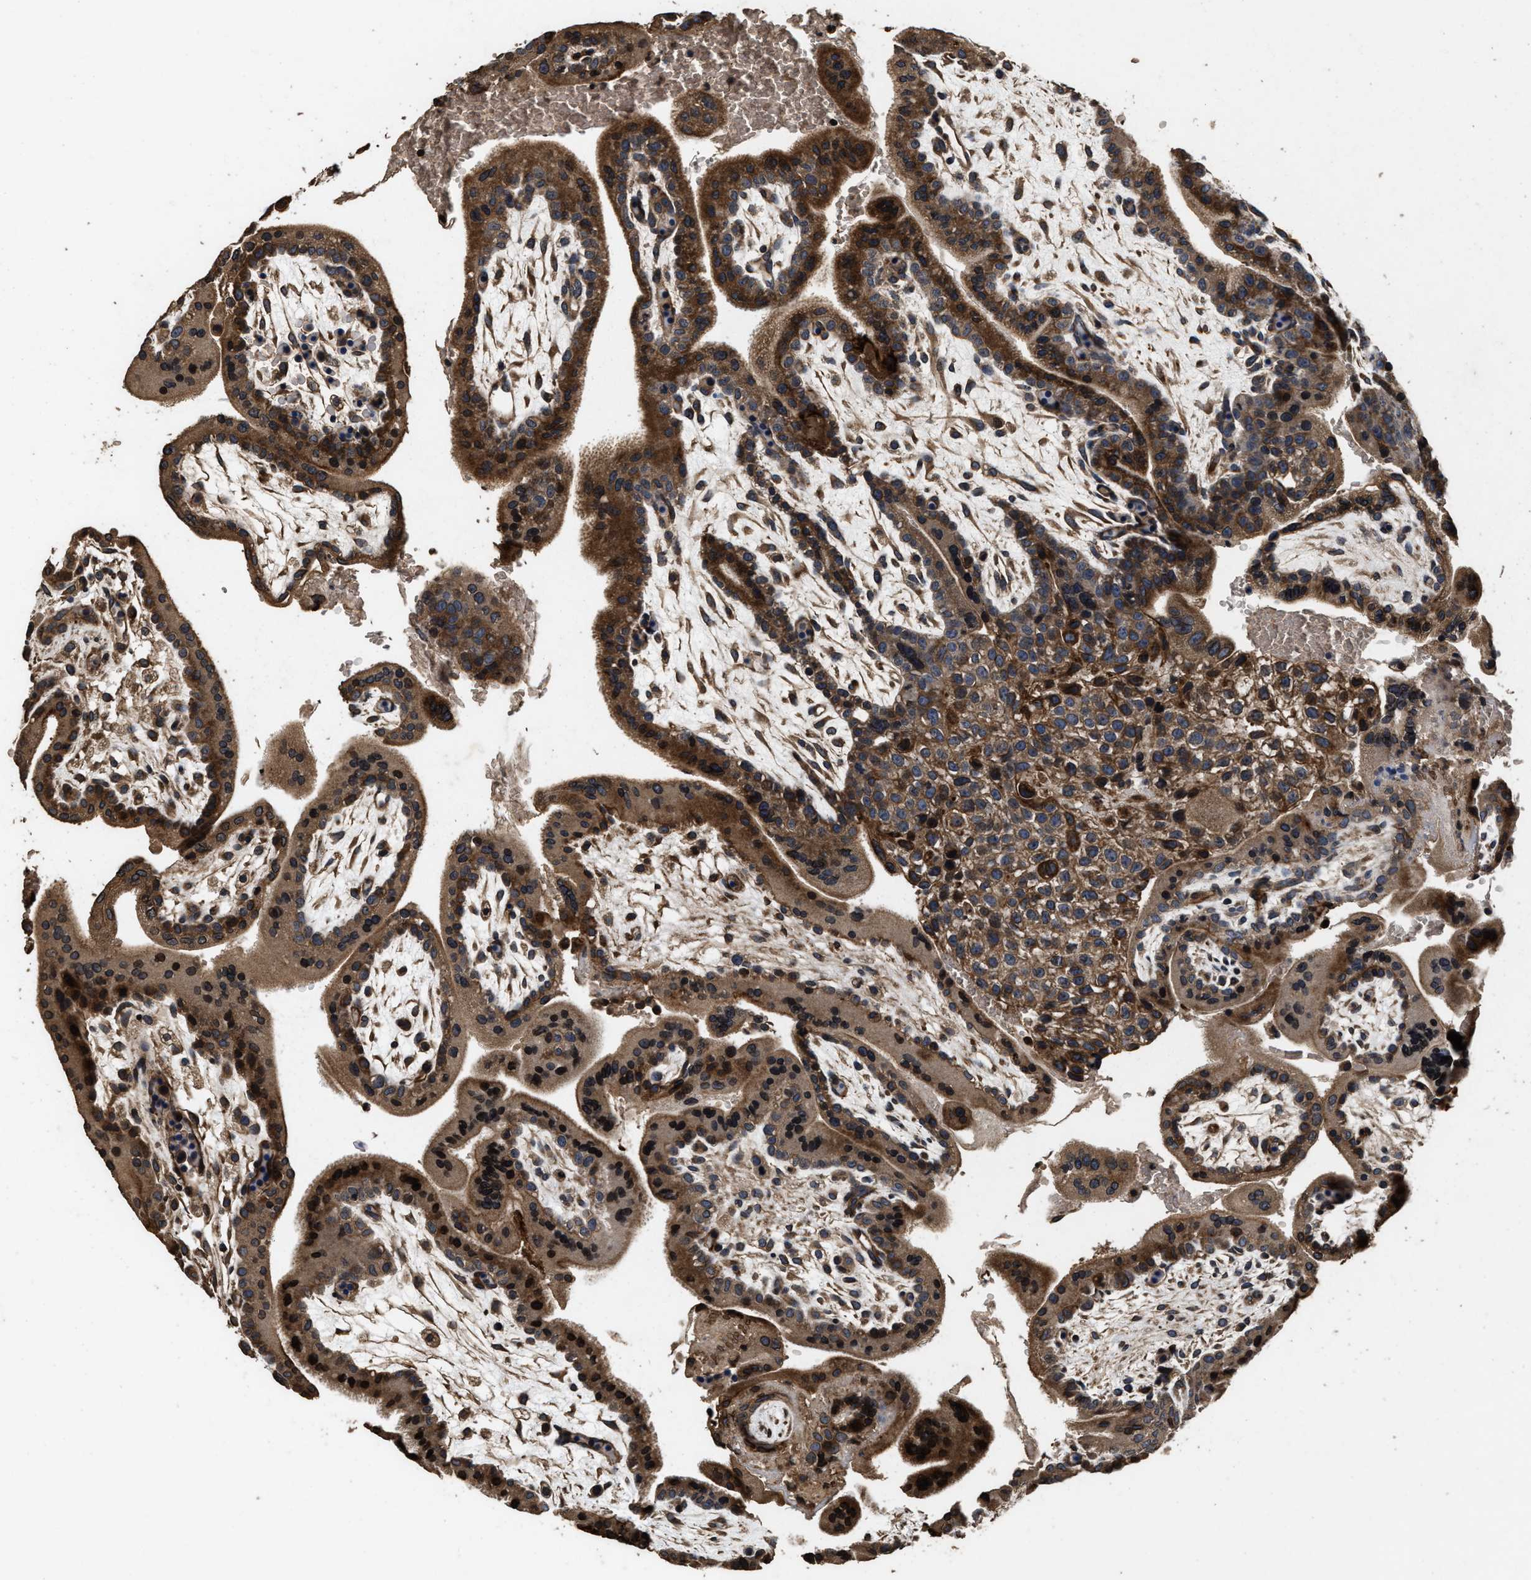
{"staining": {"intensity": "strong", "quantity": ">75%", "location": "cytoplasmic/membranous"}, "tissue": "placenta", "cell_type": "Decidual cells", "image_type": "normal", "snomed": [{"axis": "morphology", "description": "Normal tissue, NOS"}, {"axis": "topography", "description": "Placenta"}], "caption": "This image displays unremarkable placenta stained with IHC to label a protein in brown. The cytoplasmic/membranous of decidual cells show strong positivity for the protein. Nuclei are counter-stained blue.", "gene": "ACCS", "patient": {"sex": "female", "age": 35}}